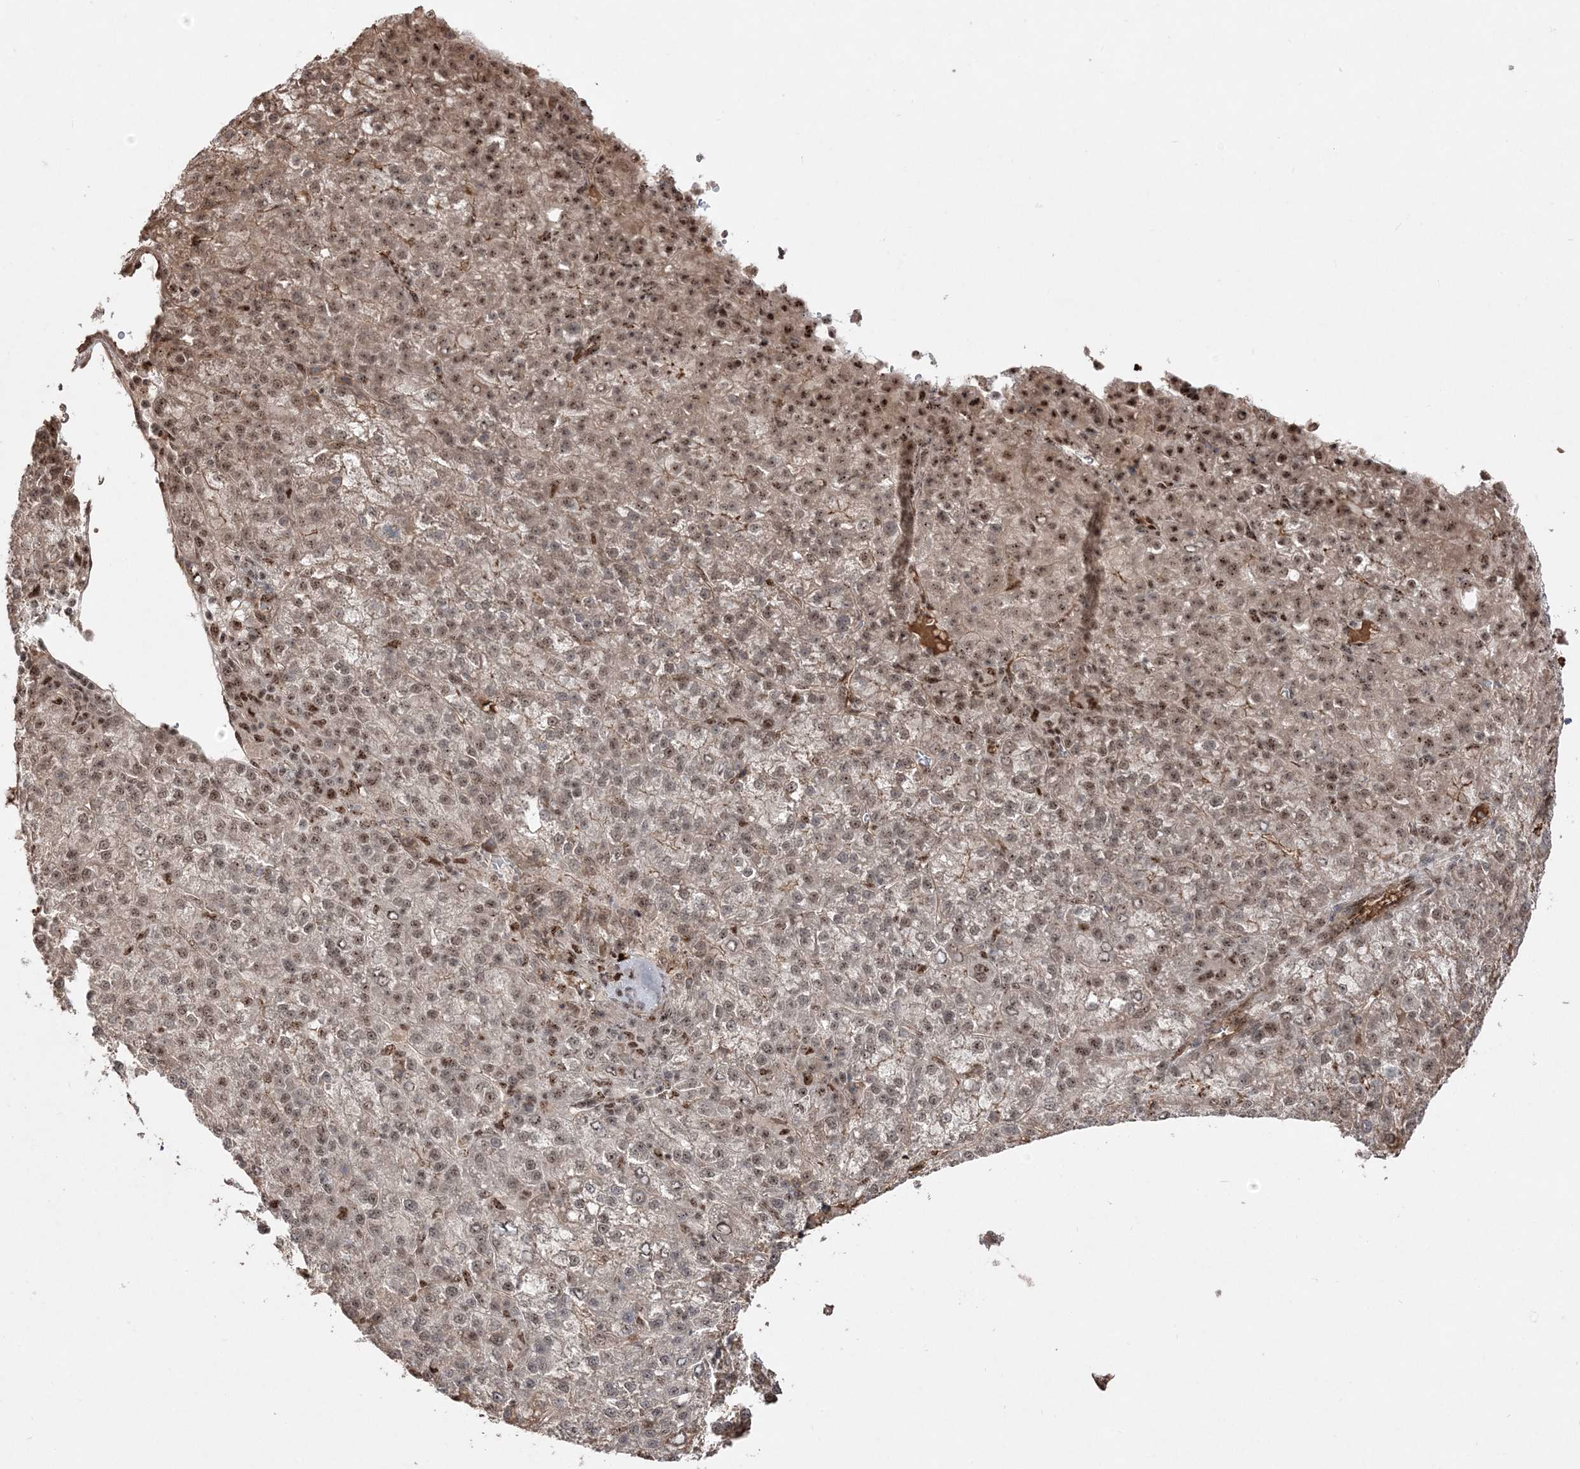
{"staining": {"intensity": "moderate", "quantity": ">75%", "location": "nuclear"}, "tissue": "liver cancer", "cell_type": "Tumor cells", "image_type": "cancer", "snomed": [{"axis": "morphology", "description": "Carcinoma, Hepatocellular, NOS"}, {"axis": "topography", "description": "Liver"}], "caption": "Liver hepatocellular carcinoma tissue demonstrates moderate nuclear staining in about >75% of tumor cells", "gene": "RBM17", "patient": {"sex": "female", "age": 58}}